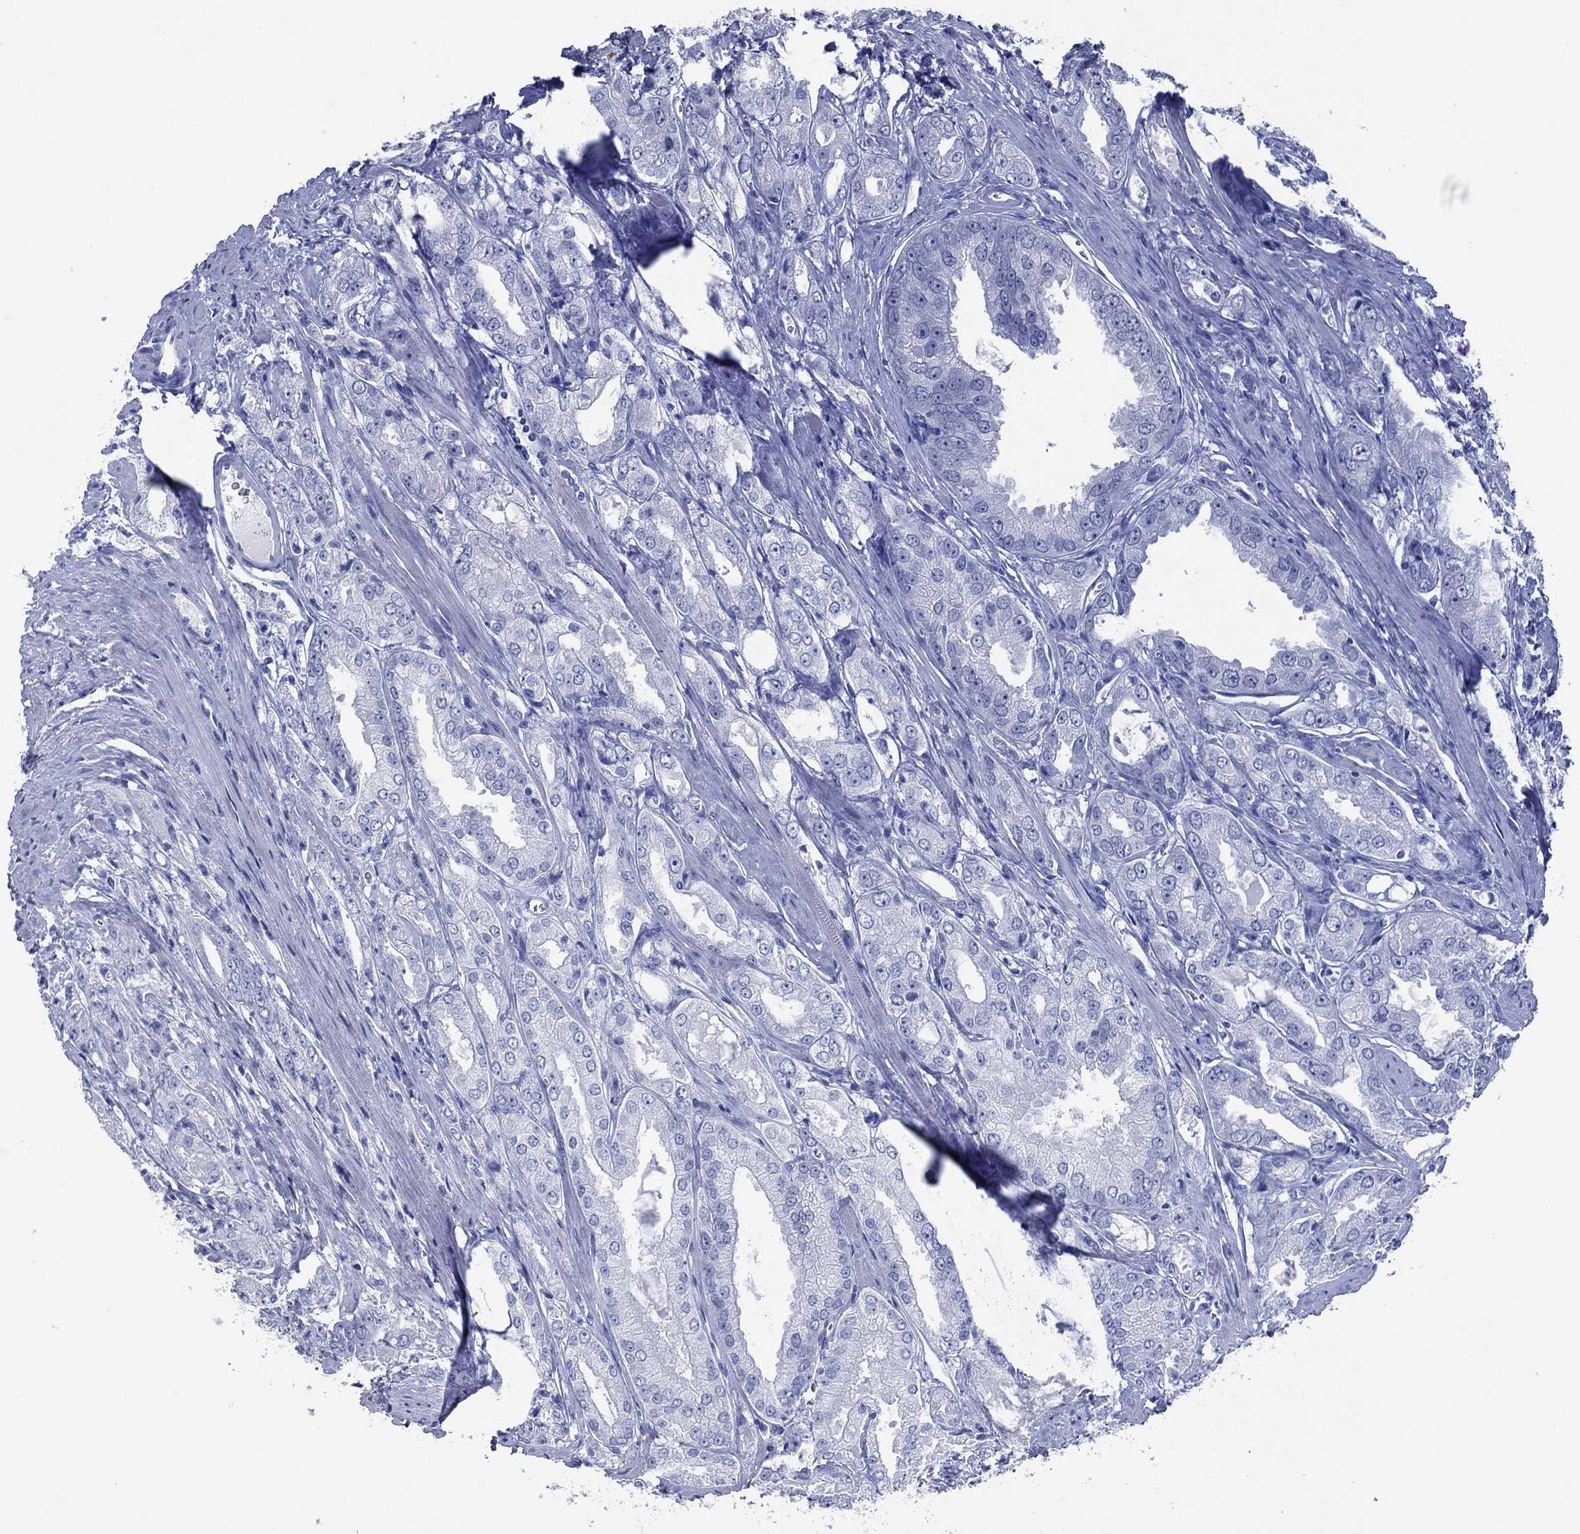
{"staining": {"intensity": "negative", "quantity": "none", "location": "none"}, "tissue": "prostate cancer", "cell_type": "Tumor cells", "image_type": "cancer", "snomed": [{"axis": "morphology", "description": "Adenocarcinoma, NOS"}, {"axis": "morphology", "description": "Adenocarcinoma, High grade"}, {"axis": "topography", "description": "Prostate"}], "caption": "This is an immunohistochemistry photomicrograph of prostate cancer. There is no expression in tumor cells.", "gene": "ATP4A", "patient": {"sex": "male", "age": 70}}